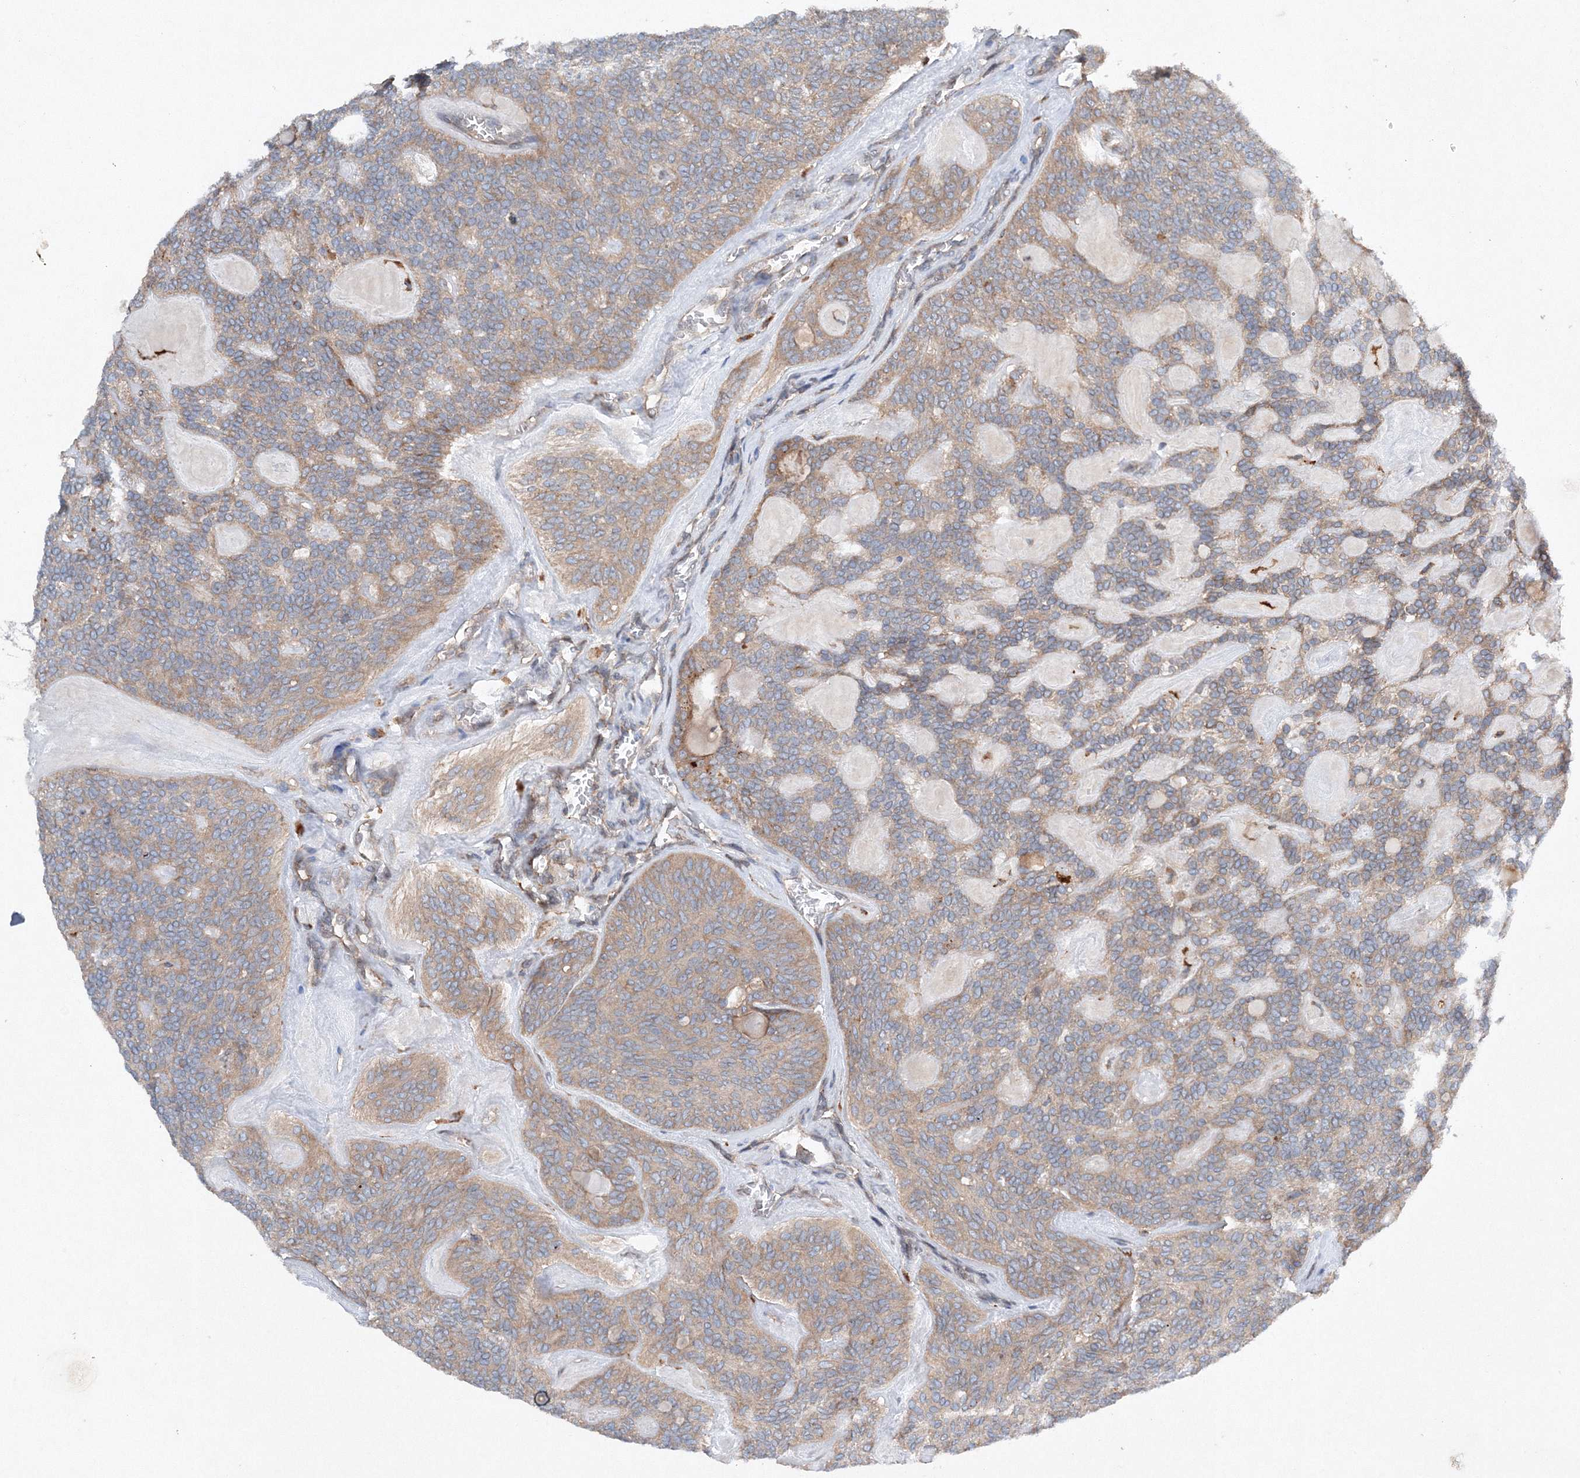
{"staining": {"intensity": "weak", "quantity": ">75%", "location": "cytoplasmic/membranous"}, "tissue": "head and neck cancer", "cell_type": "Tumor cells", "image_type": "cancer", "snomed": [{"axis": "morphology", "description": "Adenocarcinoma, NOS"}, {"axis": "topography", "description": "Head-Neck"}], "caption": "Approximately >75% of tumor cells in human head and neck cancer (adenocarcinoma) reveal weak cytoplasmic/membranous protein expression as visualized by brown immunohistochemical staining.", "gene": "SLC36A1", "patient": {"sex": "male", "age": 66}}